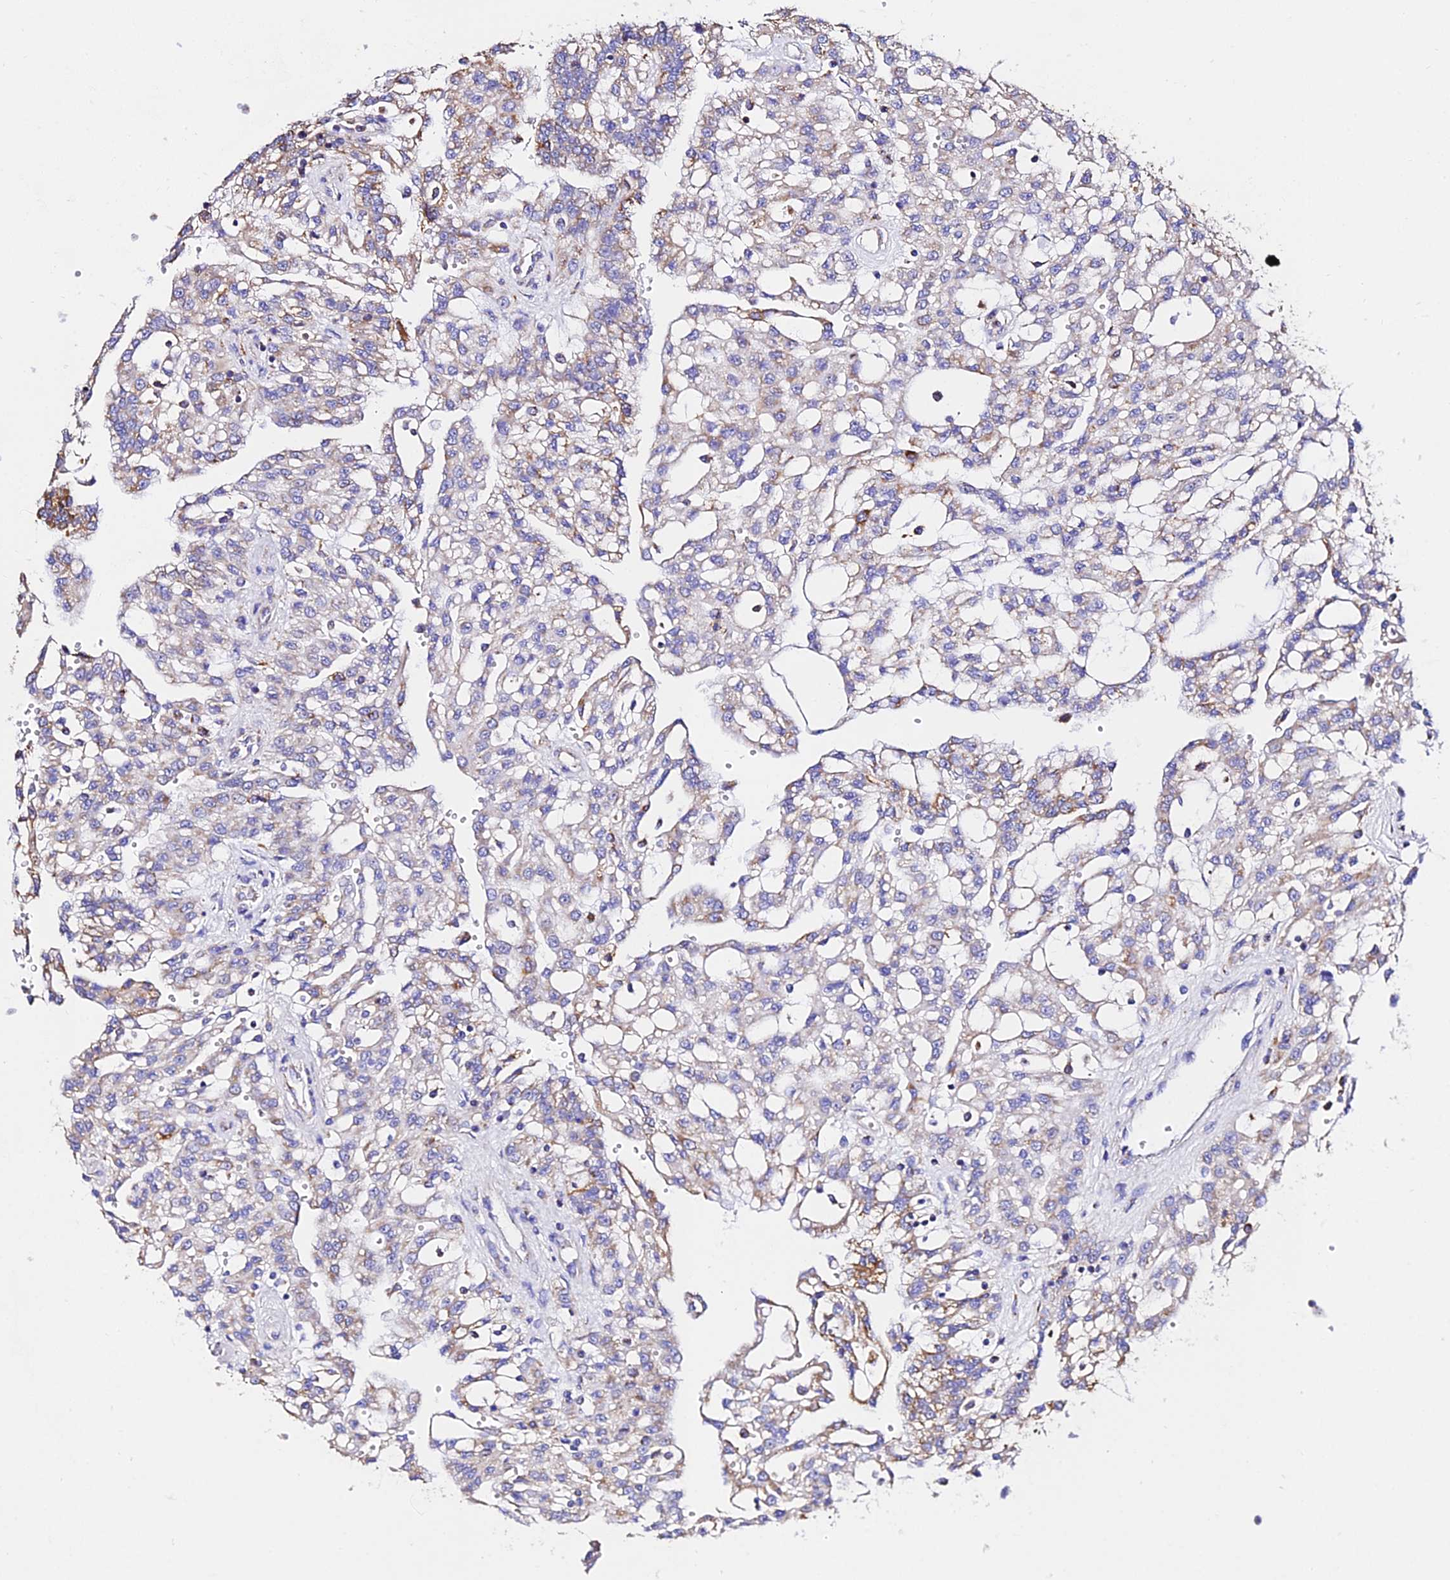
{"staining": {"intensity": "weak", "quantity": "25%-75%", "location": "cytoplasmic/membranous"}, "tissue": "renal cancer", "cell_type": "Tumor cells", "image_type": "cancer", "snomed": [{"axis": "morphology", "description": "Adenocarcinoma, NOS"}, {"axis": "topography", "description": "Kidney"}], "caption": "The histopathology image demonstrates staining of adenocarcinoma (renal), revealing weak cytoplasmic/membranous protein positivity (brown color) within tumor cells.", "gene": "ZNF573", "patient": {"sex": "male", "age": 63}}